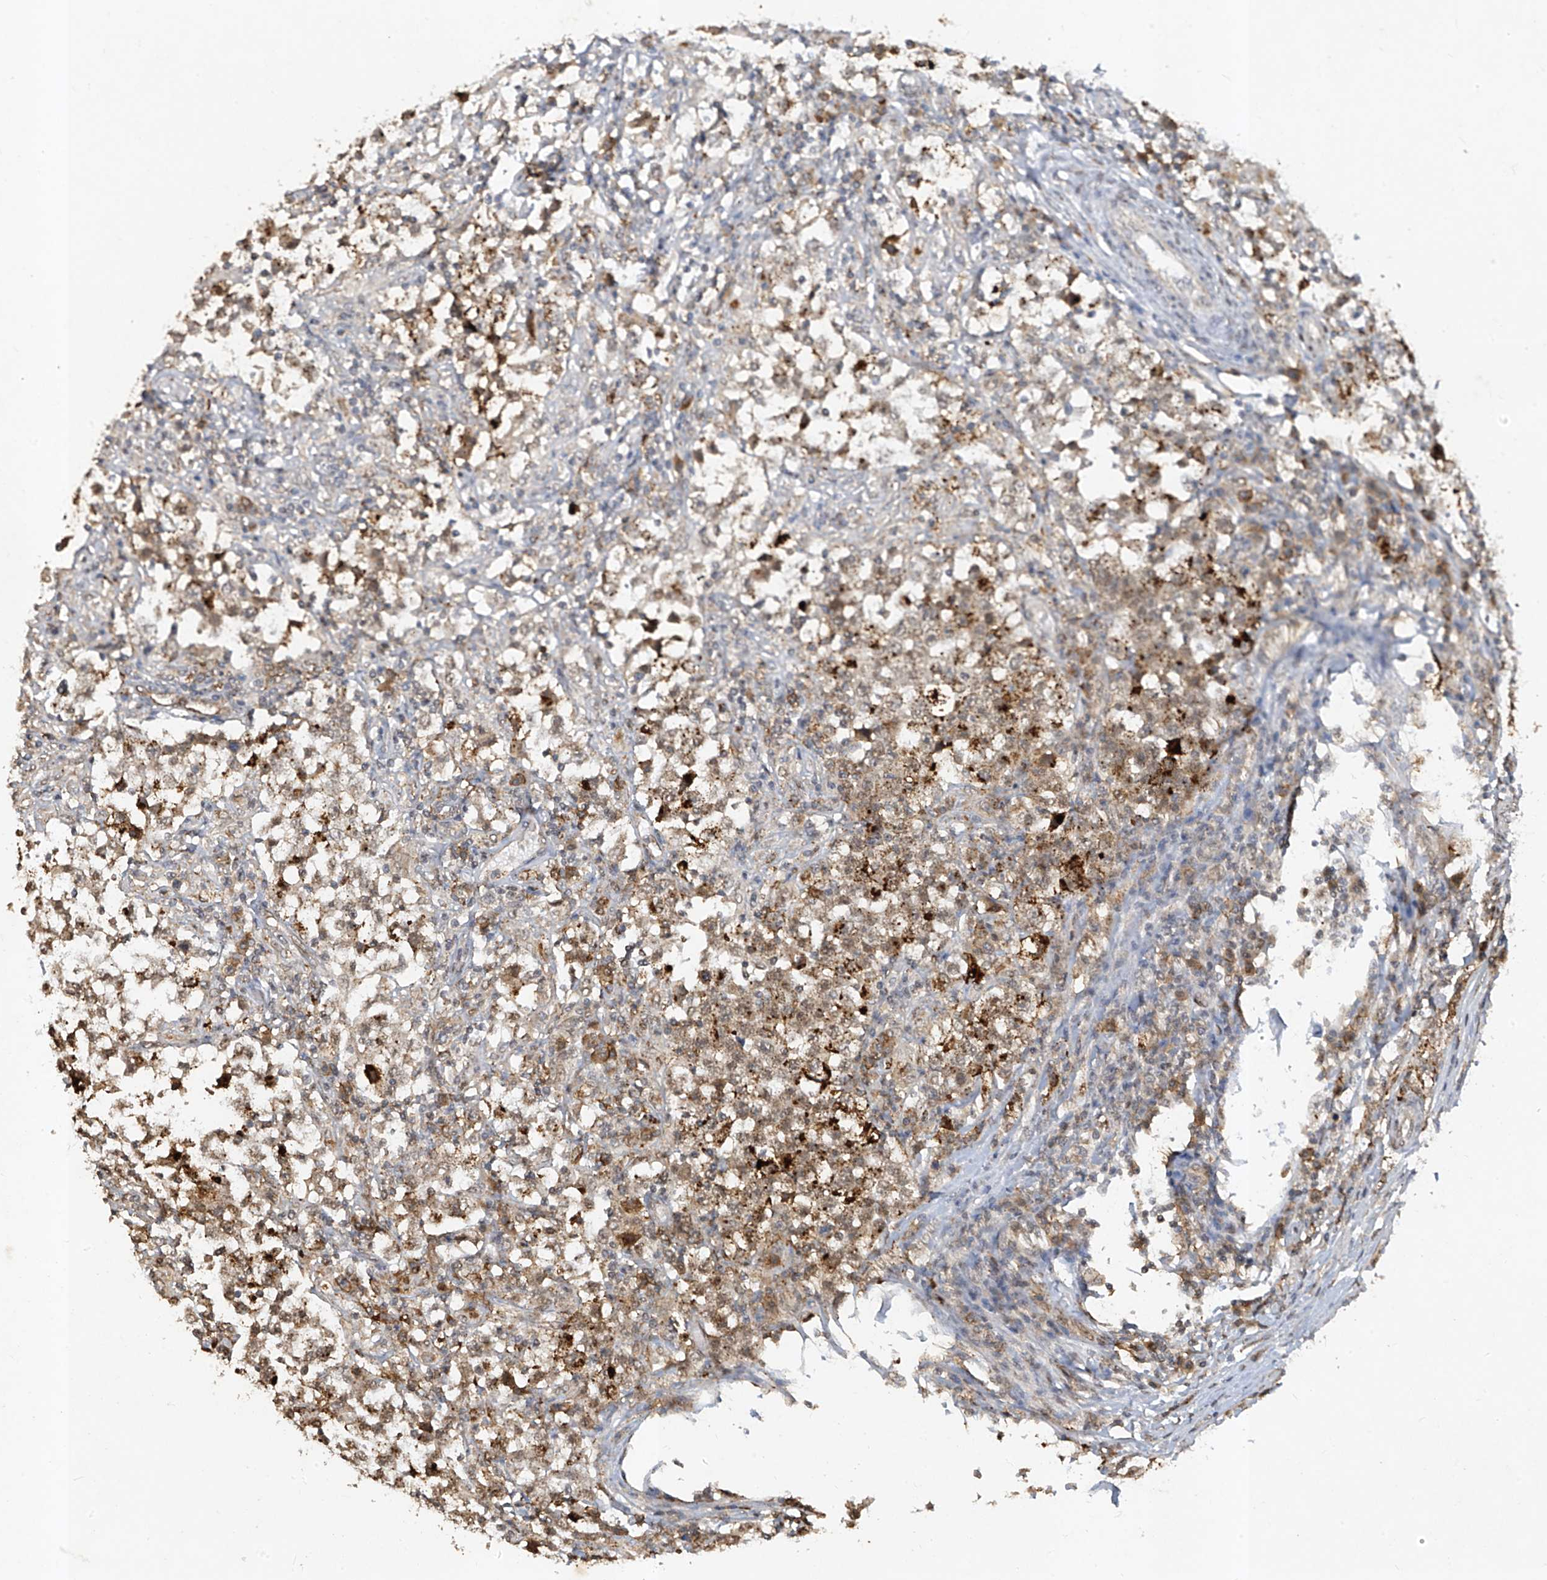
{"staining": {"intensity": "moderate", "quantity": "<25%", "location": "cytoplasmic/membranous"}, "tissue": "testis cancer", "cell_type": "Tumor cells", "image_type": "cancer", "snomed": [{"axis": "morphology", "description": "Carcinoma, Embryonal, NOS"}, {"axis": "topography", "description": "Testis"}], "caption": "Moderate cytoplasmic/membranous protein positivity is identified in approximately <25% of tumor cells in testis embryonal carcinoma.", "gene": "ATRIP", "patient": {"sex": "male", "age": 21}}